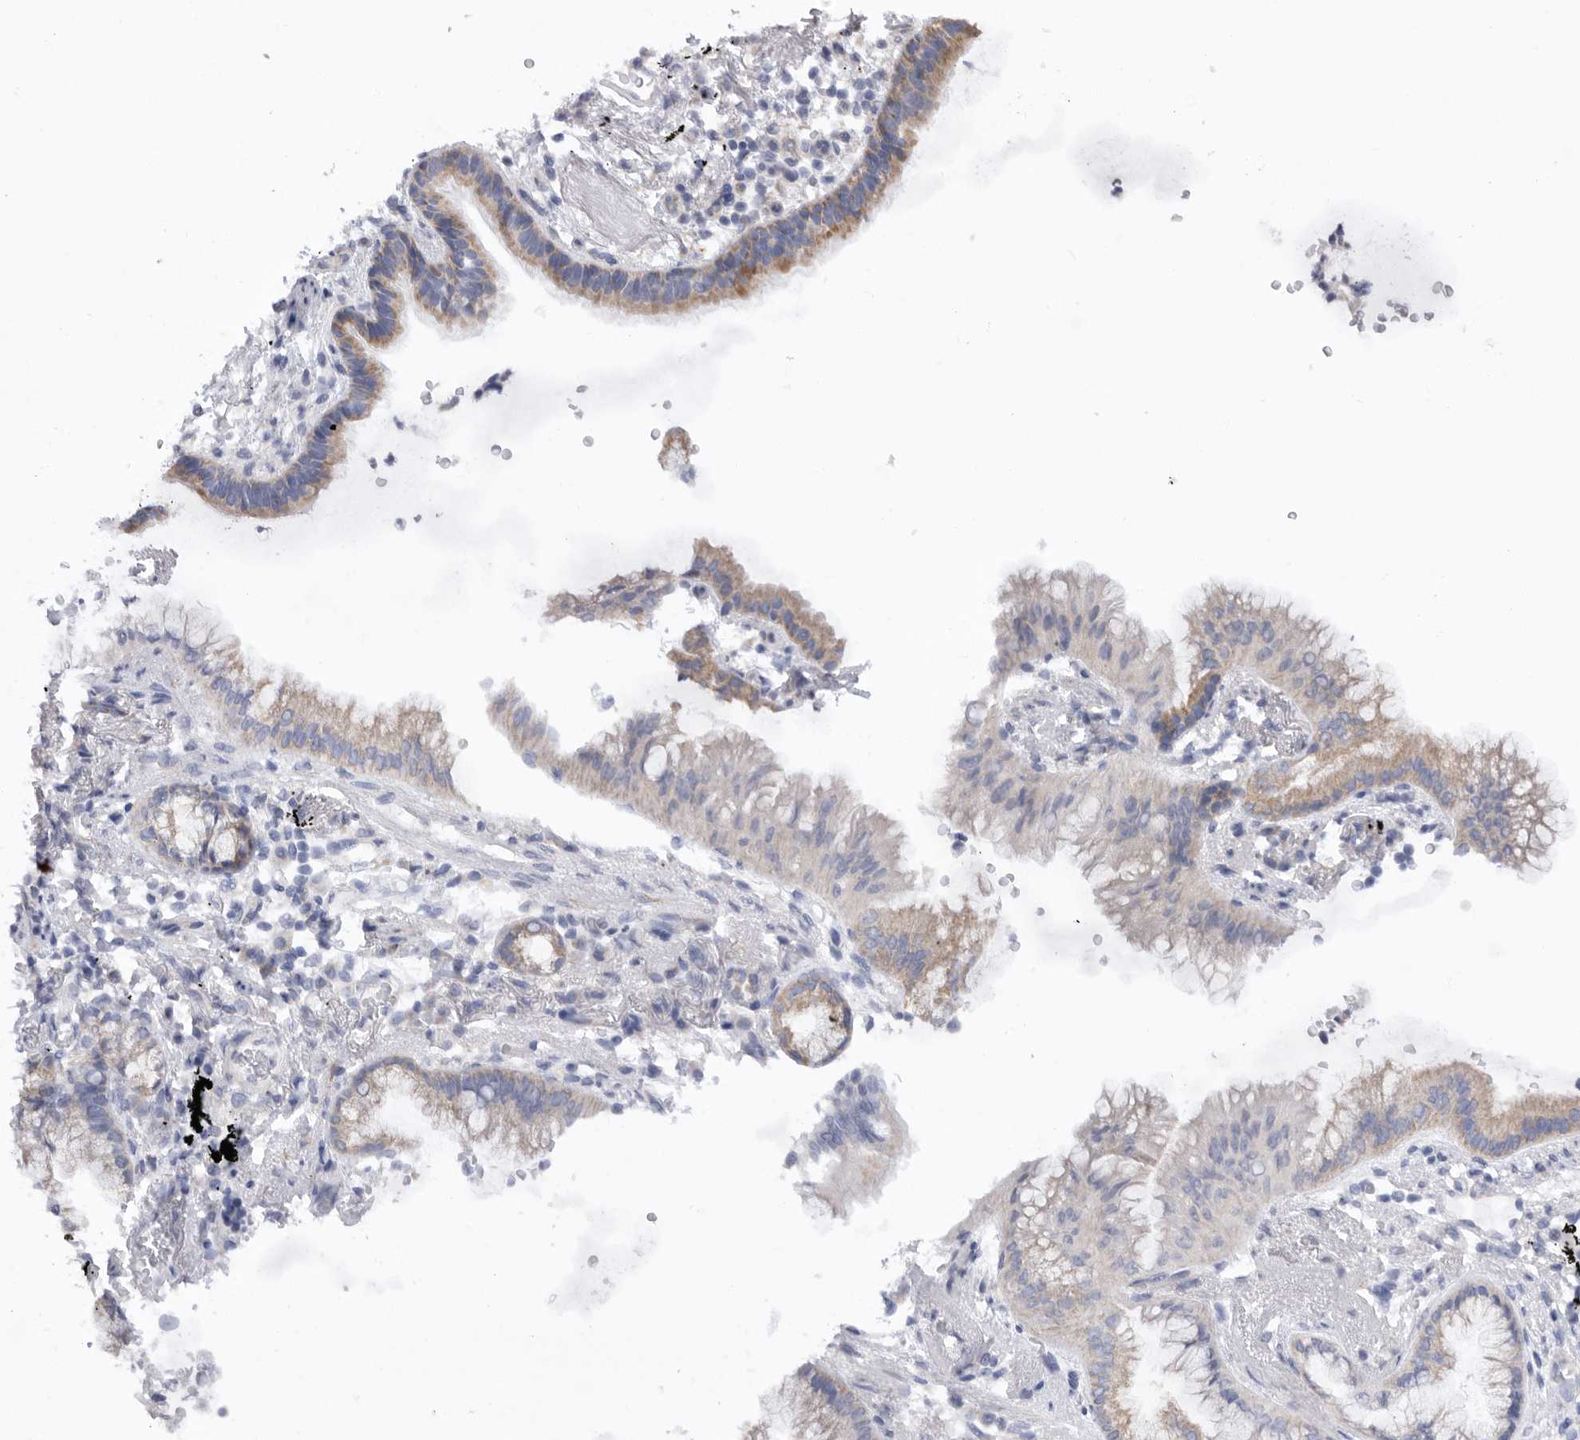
{"staining": {"intensity": "weak", "quantity": "<25%", "location": "cytoplasmic/membranous"}, "tissue": "lung cancer", "cell_type": "Tumor cells", "image_type": "cancer", "snomed": [{"axis": "morphology", "description": "Adenocarcinoma, NOS"}, {"axis": "topography", "description": "Lung"}], "caption": "IHC histopathology image of neoplastic tissue: human adenocarcinoma (lung) stained with DAB (3,3'-diaminobenzidine) demonstrates no significant protein staining in tumor cells. (DAB immunohistochemistry with hematoxylin counter stain).", "gene": "MTFR1L", "patient": {"sex": "female", "age": 70}}